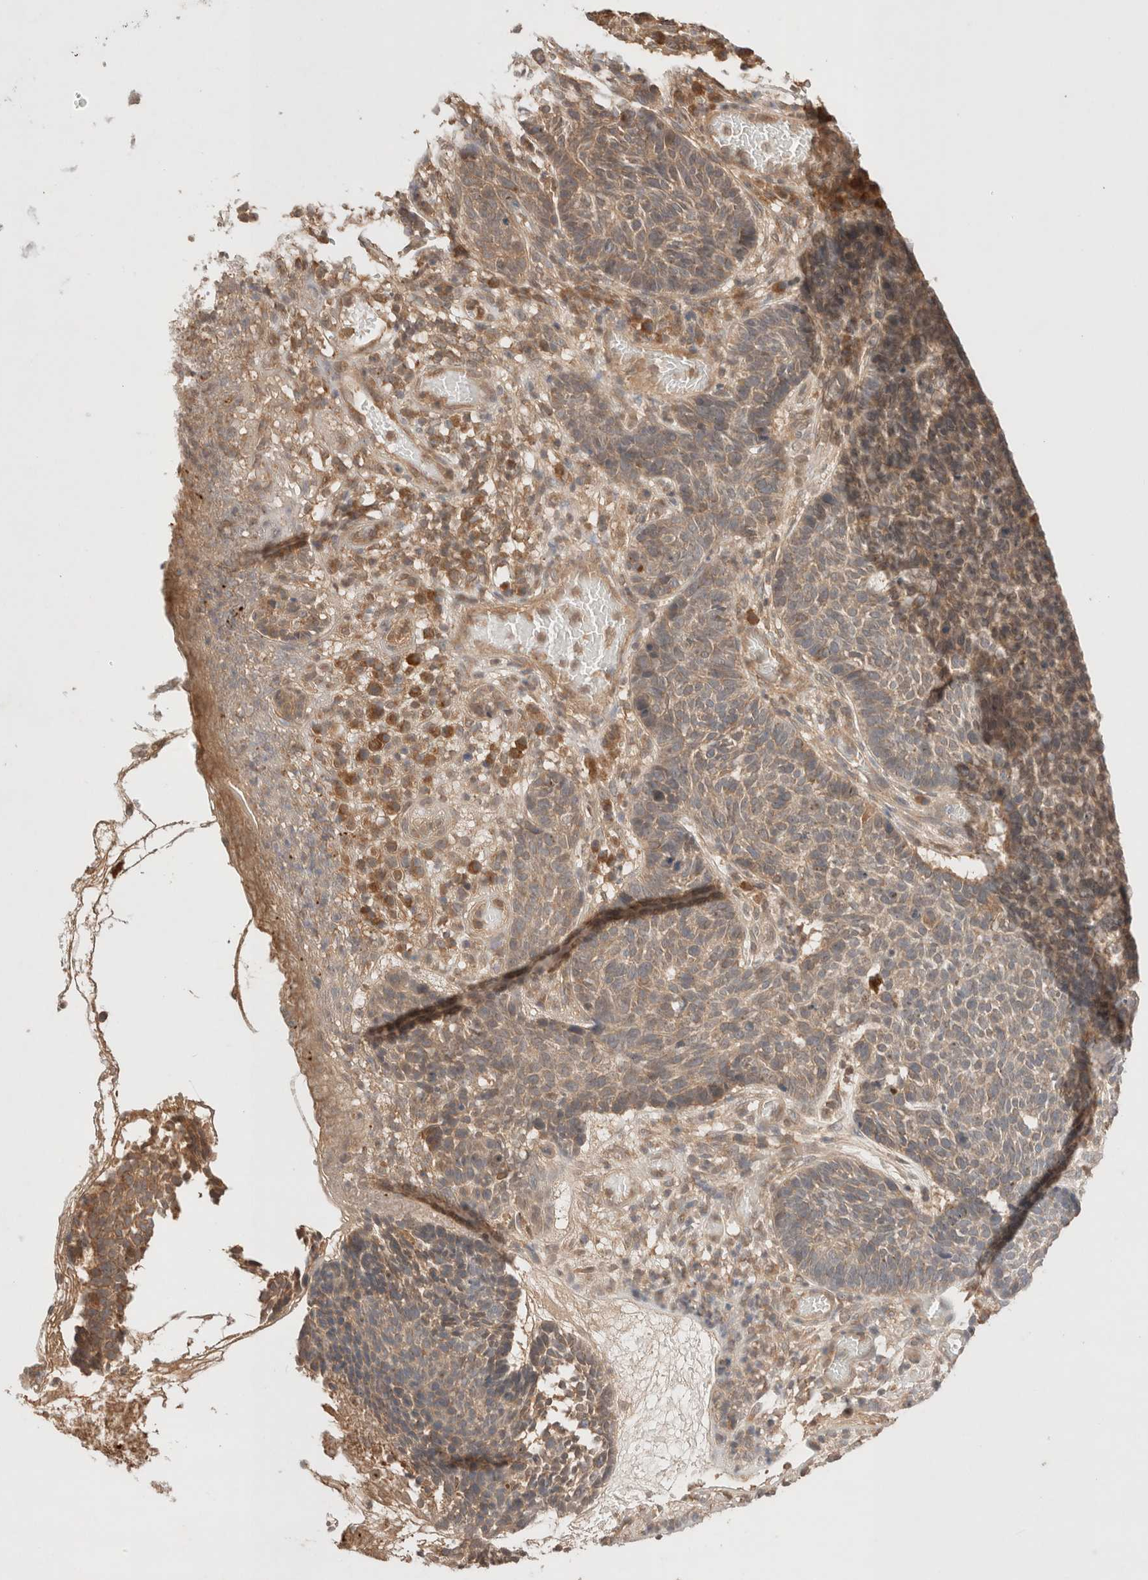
{"staining": {"intensity": "weak", "quantity": ">75%", "location": "cytoplasmic/membranous"}, "tissue": "skin cancer", "cell_type": "Tumor cells", "image_type": "cancer", "snomed": [{"axis": "morphology", "description": "Basal cell carcinoma"}, {"axis": "topography", "description": "Skin"}], "caption": "Immunohistochemistry photomicrograph of basal cell carcinoma (skin) stained for a protein (brown), which shows low levels of weak cytoplasmic/membranous expression in approximately >75% of tumor cells.", "gene": "CARNMT1", "patient": {"sex": "male", "age": 85}}